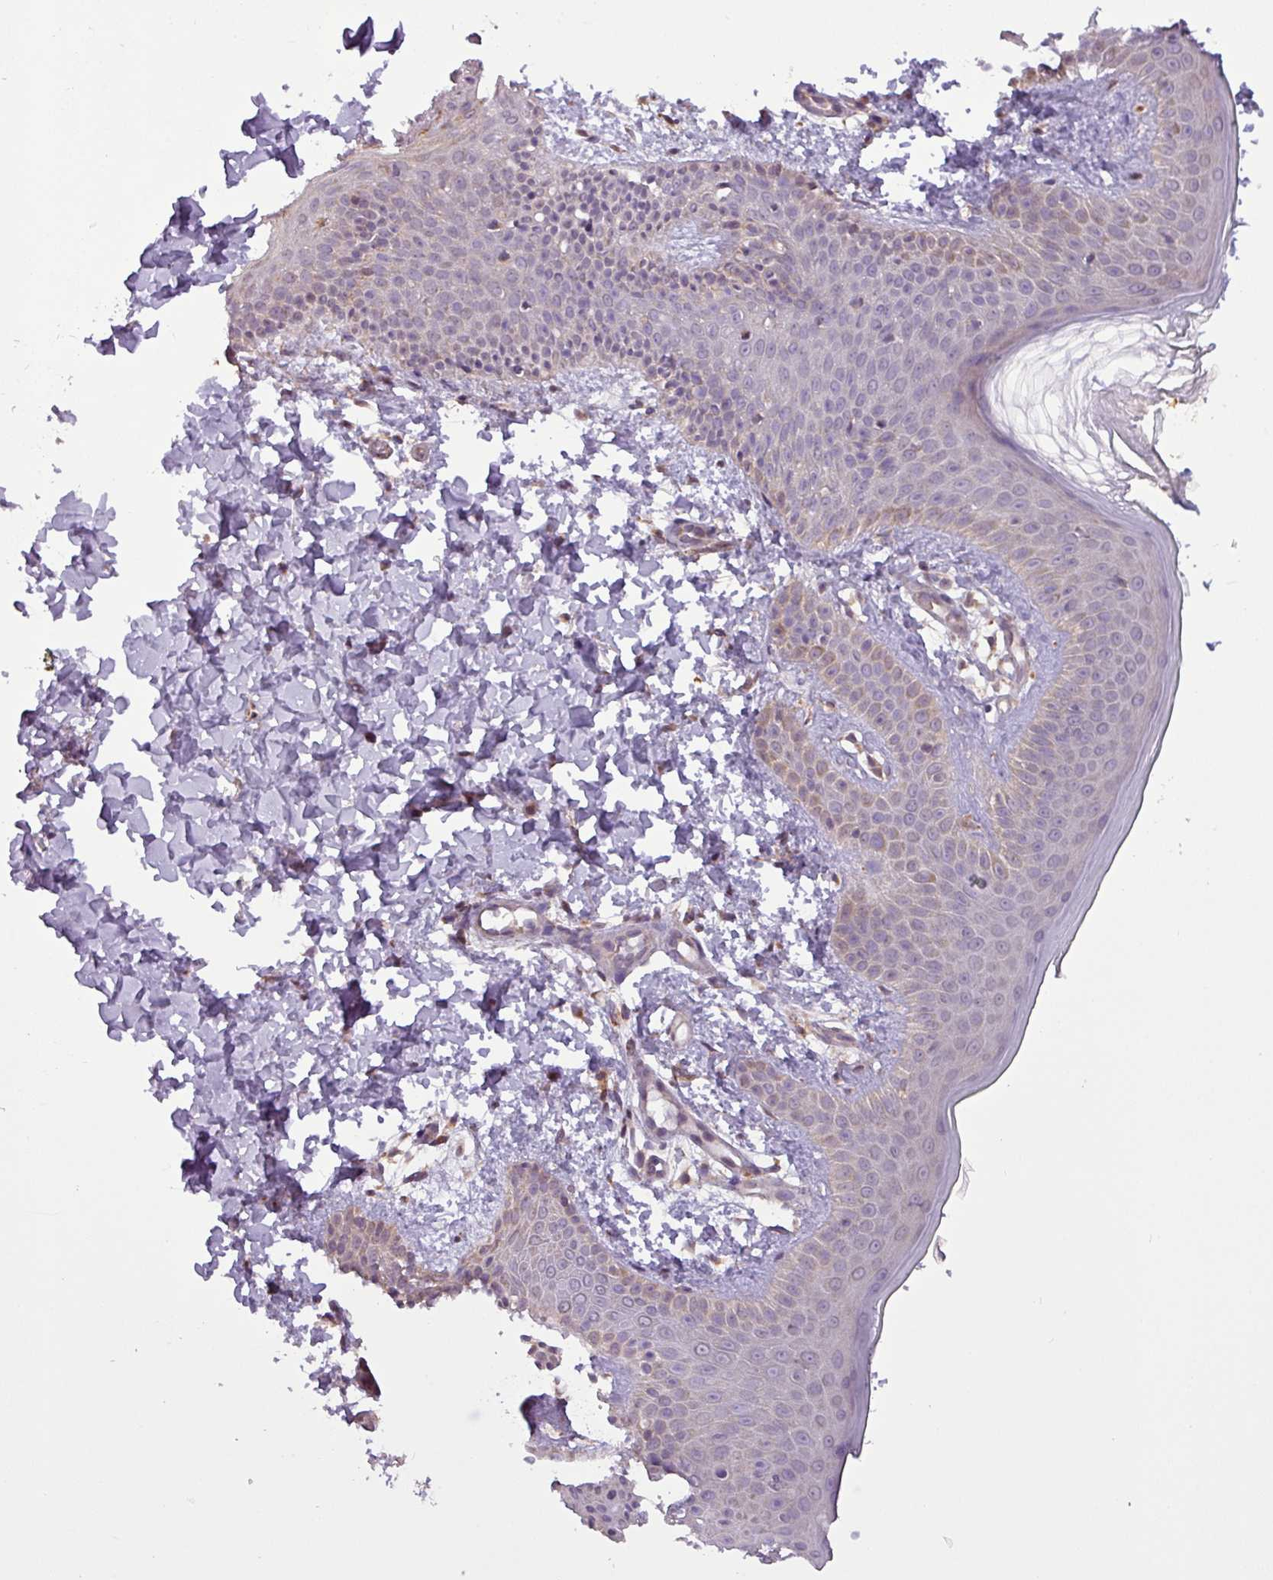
{"staining": {"intensity": "moderate", "quantity": ">75%", "location": "cytoplasmic/membranous"}, "tissue": "skin", "cell_type": "Fibroblasts", "image_type": "normal", "snomed": [{"axis": "morphology", "description": "Normal tissue, NOS"}, {"axis": "topography", "description": "Skin"}], "caption": "An image showing moderate cytoplasmic/membranous expression in about >75% of fibroblasts in benign skin, as visualized by brown immunohistochemical staining.", "gene": "MCTP2", "patient": {"sex": "male", "age": 36}}